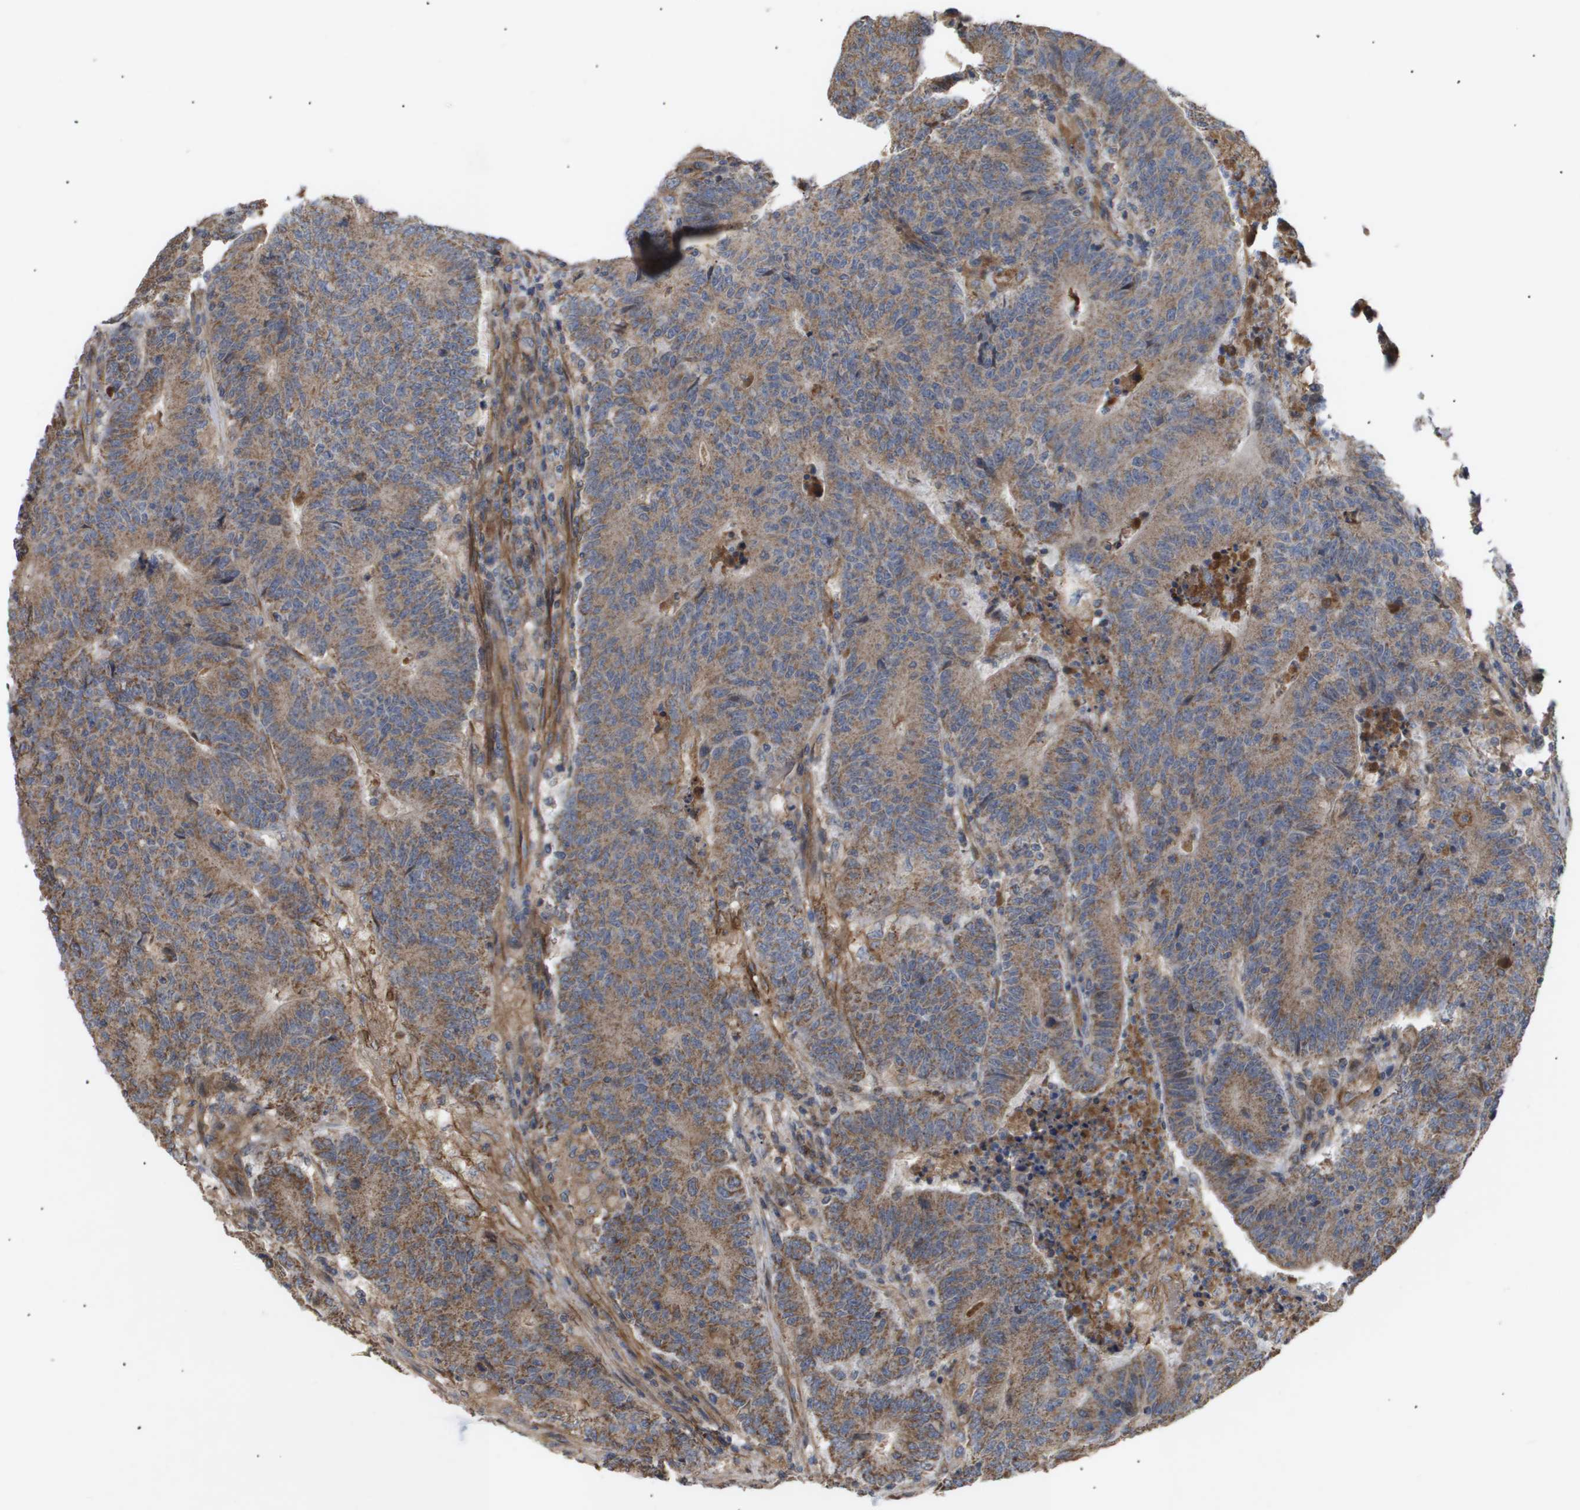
{"staining": {"intensity": "moderate", "quantity": ">75%", "location": "cytoplasmic/membranous"}, "tissue": "colorectal cancer", "cell_type": "Tumor cells", "image_type": "cancer", "snomed": [{"axis": "morphology", "description": "Normal tissue, NOS"}, {"axis": "morphology", "description": "Adenocarcinoma, NOS"}, {"axis": "topography", "description": "Colon"}], "caption": "Colorectal cancer (adenocarcinoma) stained with IHC demonstrates moderate cytoplasmic/membranous expression in approximately >75% of tumor cells.", "gene": "TNS1", "patient": {"sex": "female", "age": 75}}